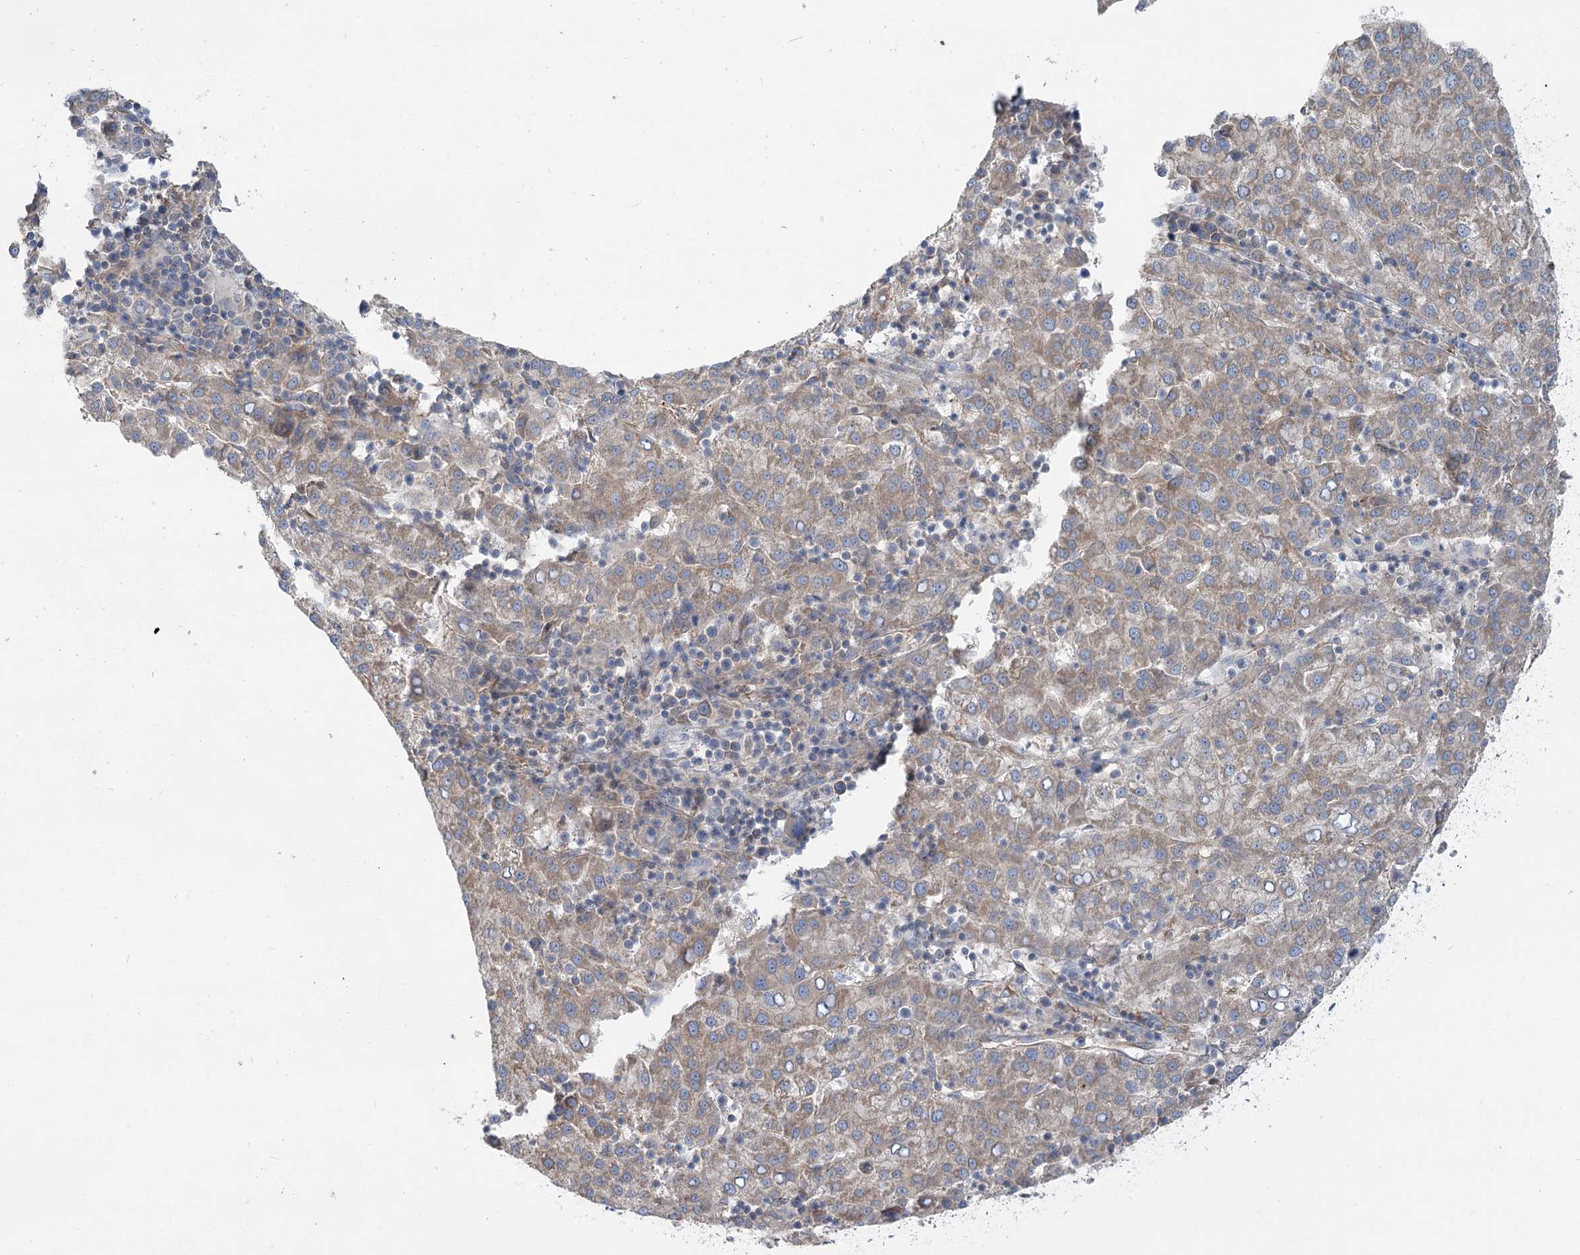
{"staining": {"intensity": "moderate", "quantity": ">75%", "location": "cytoplasmic/membranous"}, "tissue": "liver cancer", "cell_type": "Tumor cells", "image_type": "cancer", "snomed": [{"axis": "morphology", "description": "Carcinoma, Hepatocellular, NOS"}, {"axis": "topography", "description": "Liver"}], "caption": "Immunohistochemical staining of human liver hepatocellular carcinoma shows moderate cytoplasmic/membranous protein staining in approximately >75% of tumor cells. The staining was performed using DAB, with brown indicating positive protein expression. Nuclei are stained blue with hematoxylin.", "gene": "SCN11A", "patient": {"sex": "female", "age": 58}}